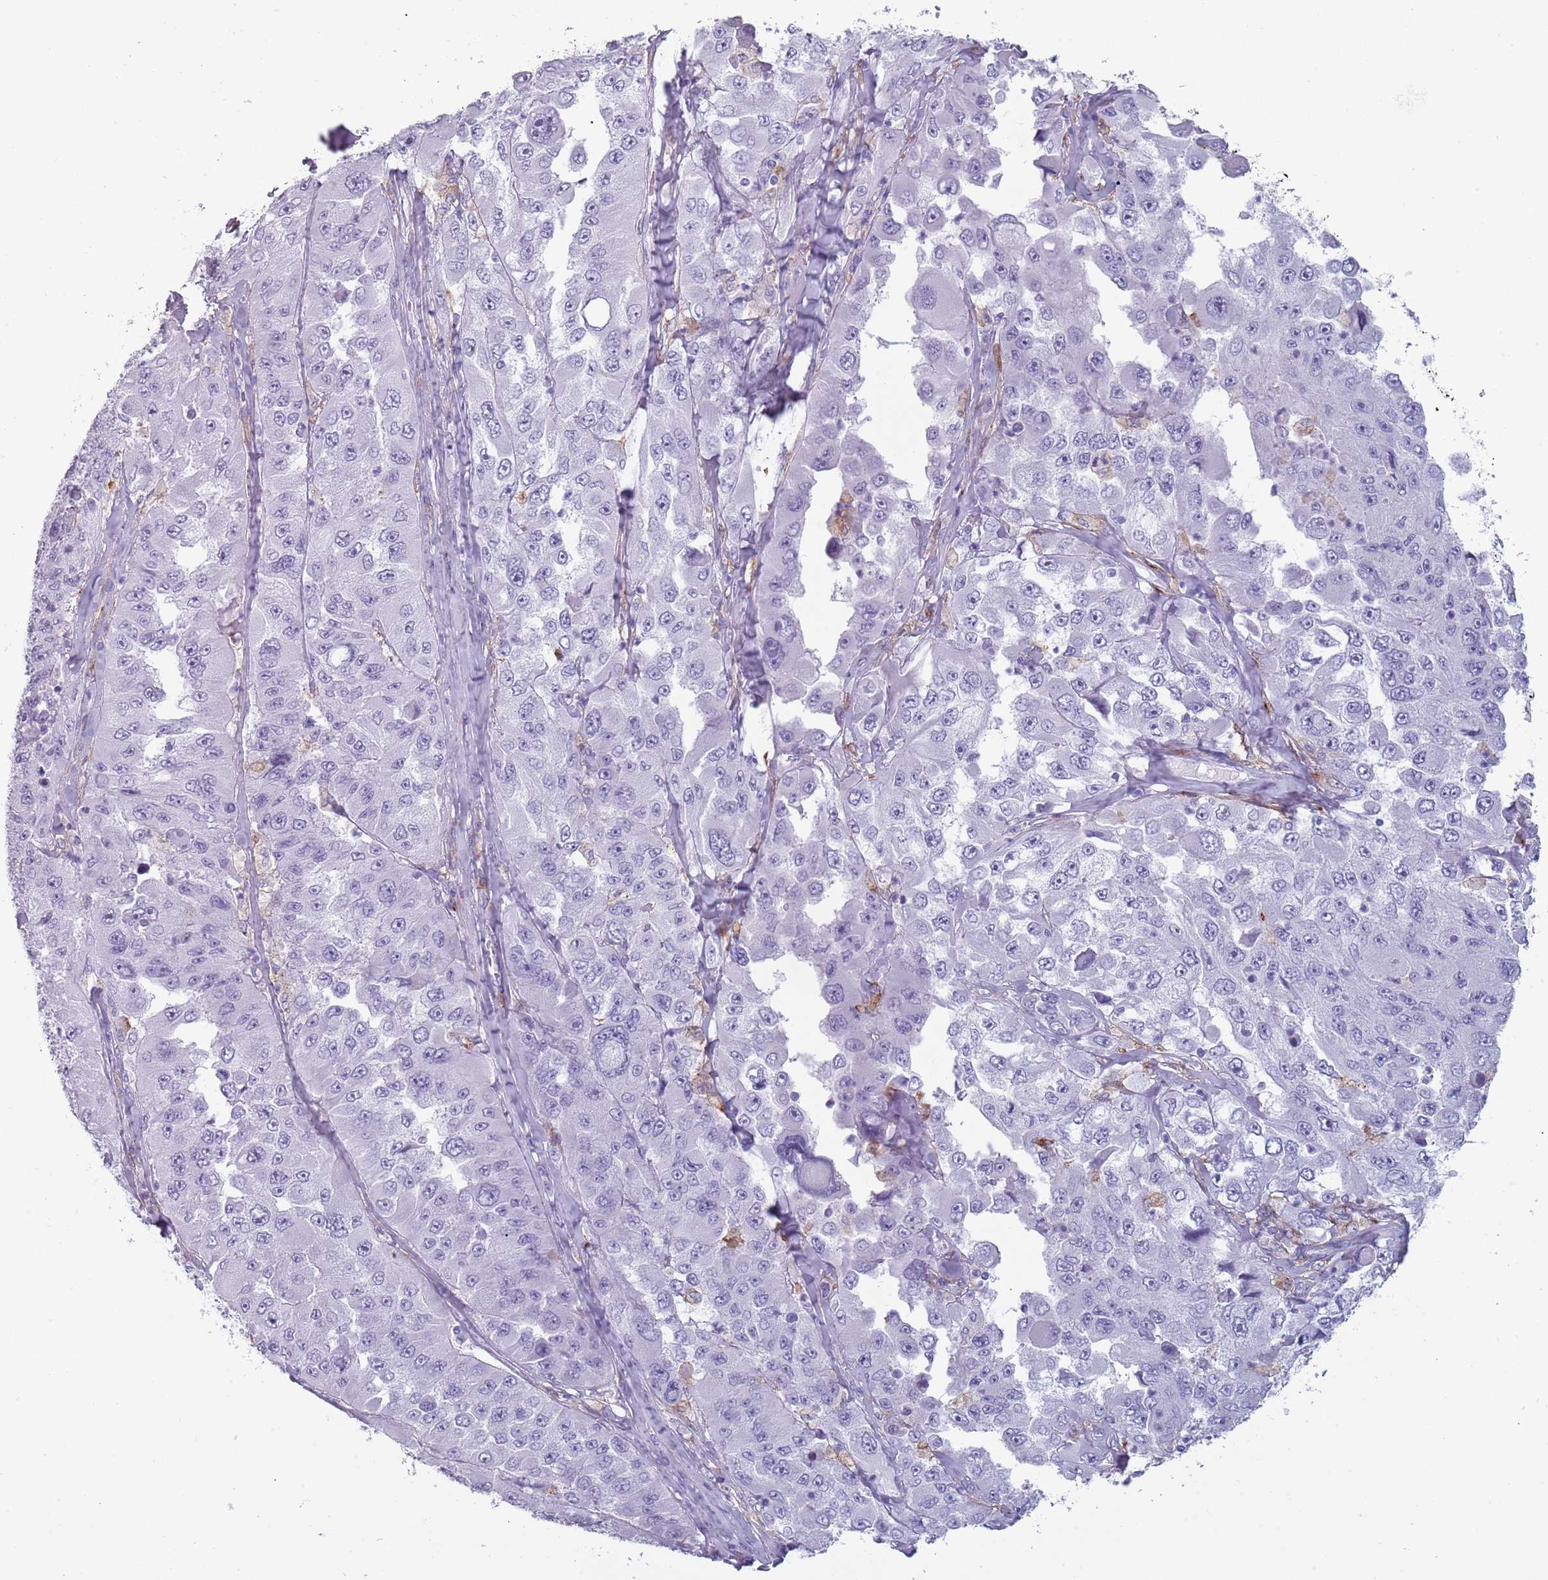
{"staining": {"intensity": "negative", "quantity": "none", "location": "none"}, "tissue": "melanoma", "cell_type": "Tumor cells", "image_type": "cancer", "snomed": [{"axis": "morphology", "description": "Malignant melanoma, Metastatic site"}, {"axis": "topography", "description": "Lymph node"}], "caption": "Immunohistochemistry (IHC) image of neoplastic tissue: malignant melanoma (metastatic site) stained with DAB shows no significant protein staining in tumor cells.", "gene": "COLEC12", "patient": {"sex": "male", "age": 62}}